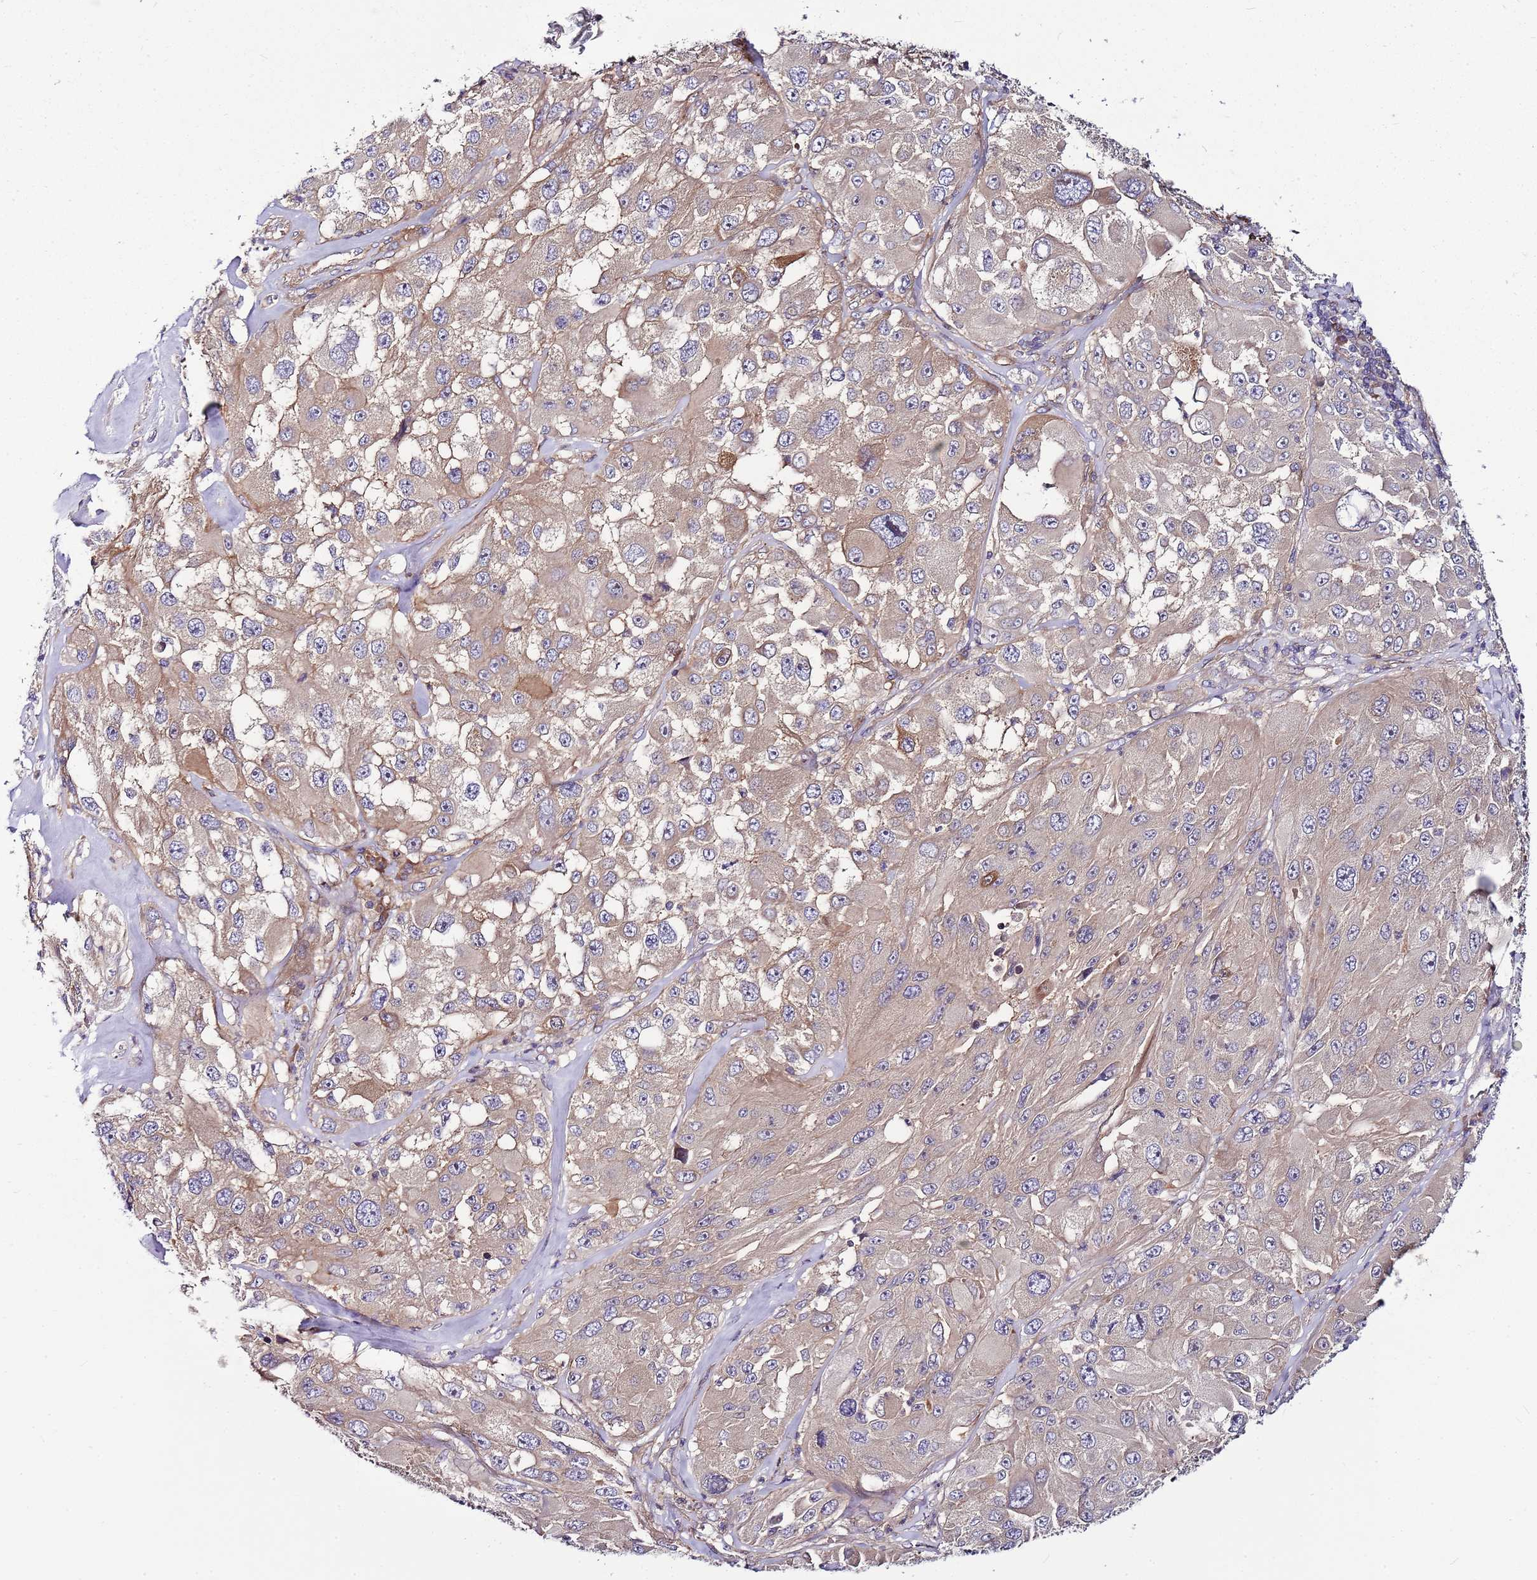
{"staining": {"intensity": "weak", "quantity": "25%-75%", "location": "cytoplasmic/membranous"}, "tissue": "melanoma", "cell_type": "Tumor cells", "image_type": "cancer", "snomed": [{"axis": "morphology", "description": "Malignant melanoma, Metastatic site"}, {"axis": "topography", "description": "Lymph node"}], "caption": "Protein staining of malignant melanoma (metastatic site) tissue reveals weak cytoplasmic/membranous staining in about 25%-75% of tumor cells.", "gene": "ATXN2L", "patient": {"sex": "male", "age": 62}}